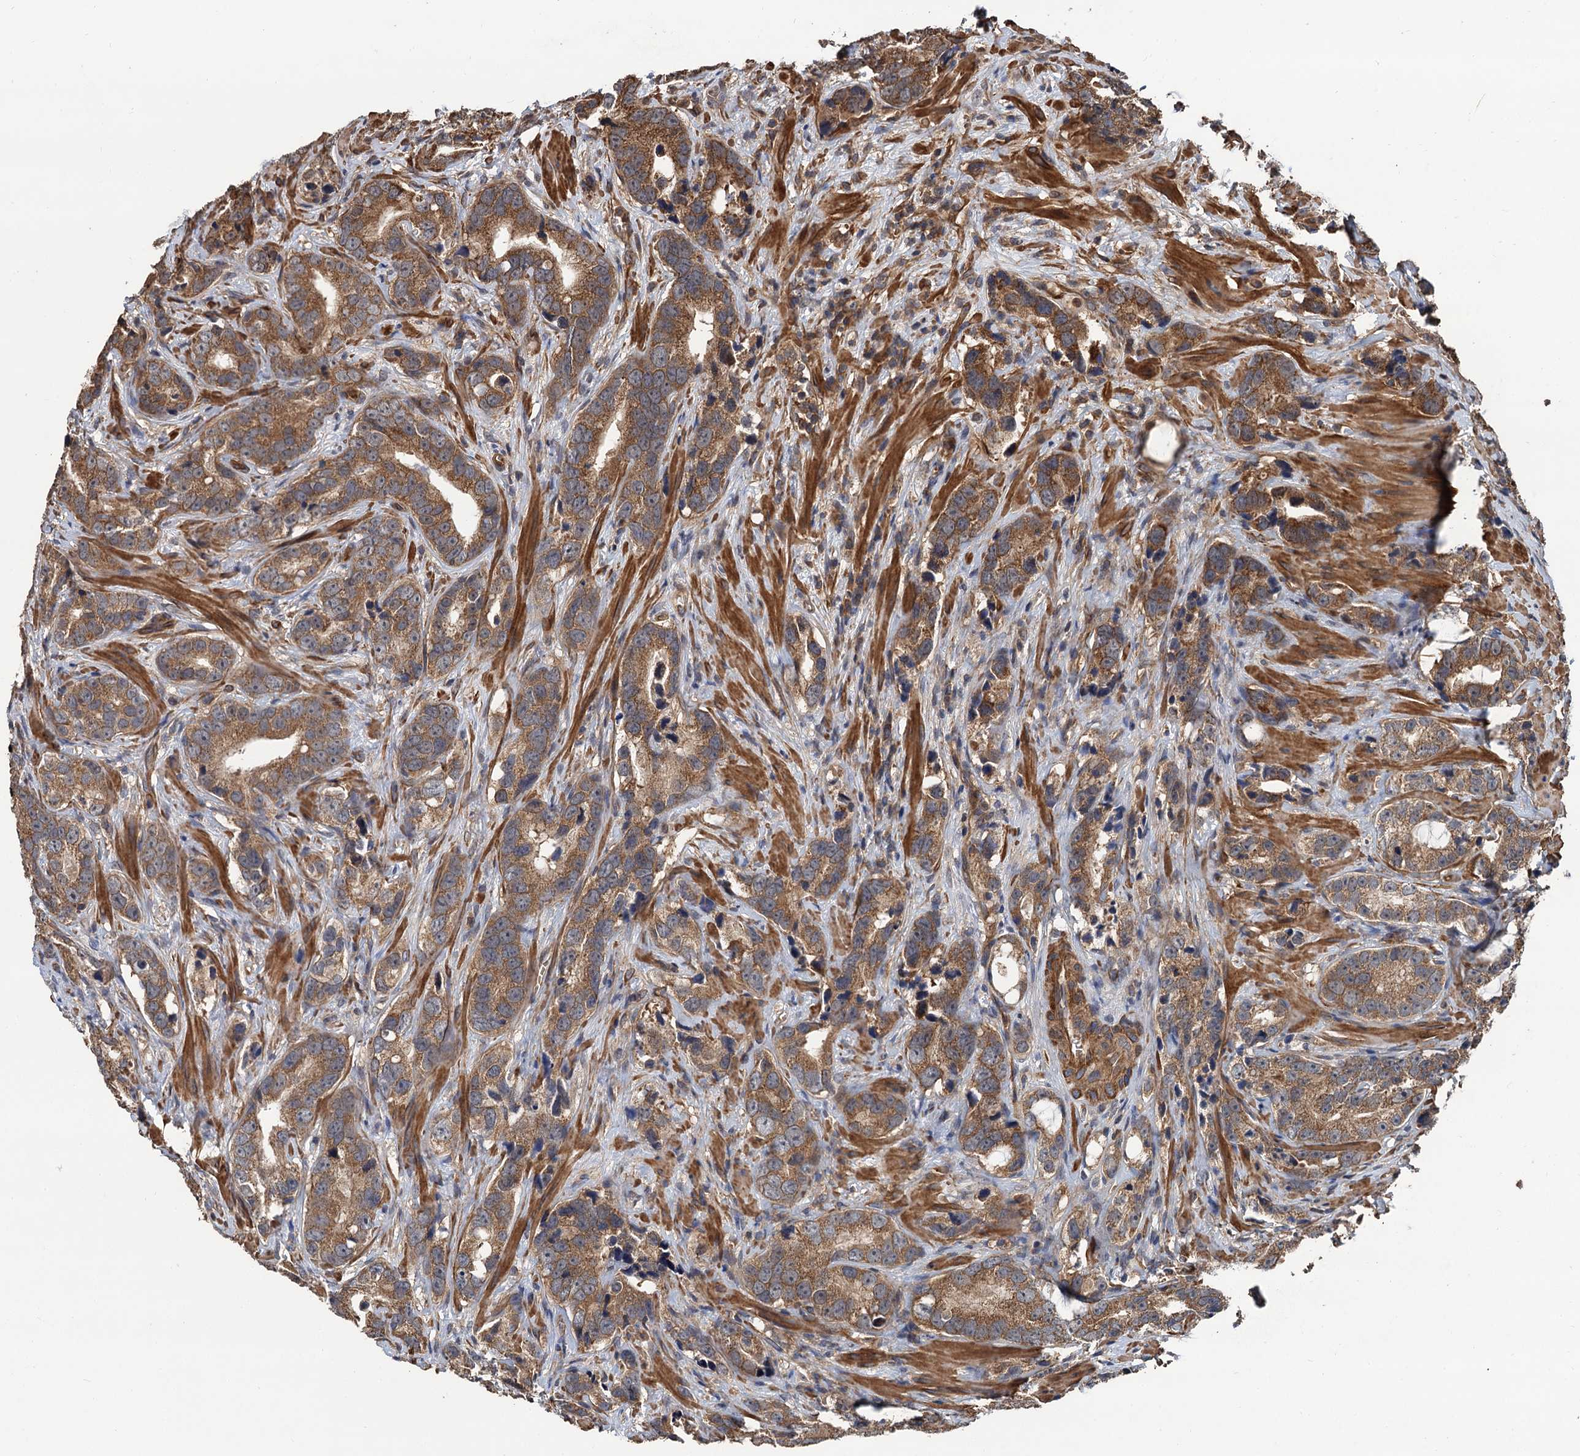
{"staining": {"intensity": "moderate", "quantity": ">75%", "location": "cytoplasmic/membranous"}, "tissue": "prostate cancer", "cell_type": "Tumor cells", "image_type": "cancer", "snomed": [{"axis": "morphology", "description": "Adenocarcinoma, High grade"}, {"axis": "topography", "description": "Prostate"}], "caption": "Tumor cells reveal moderate cytoplasmic/membranous staining in approximately >75% of cells in adenocarcinoma (high-grade) (prostate).", "gene": "PPP4R1", "patient": {"sex": "male", "age": 62}}